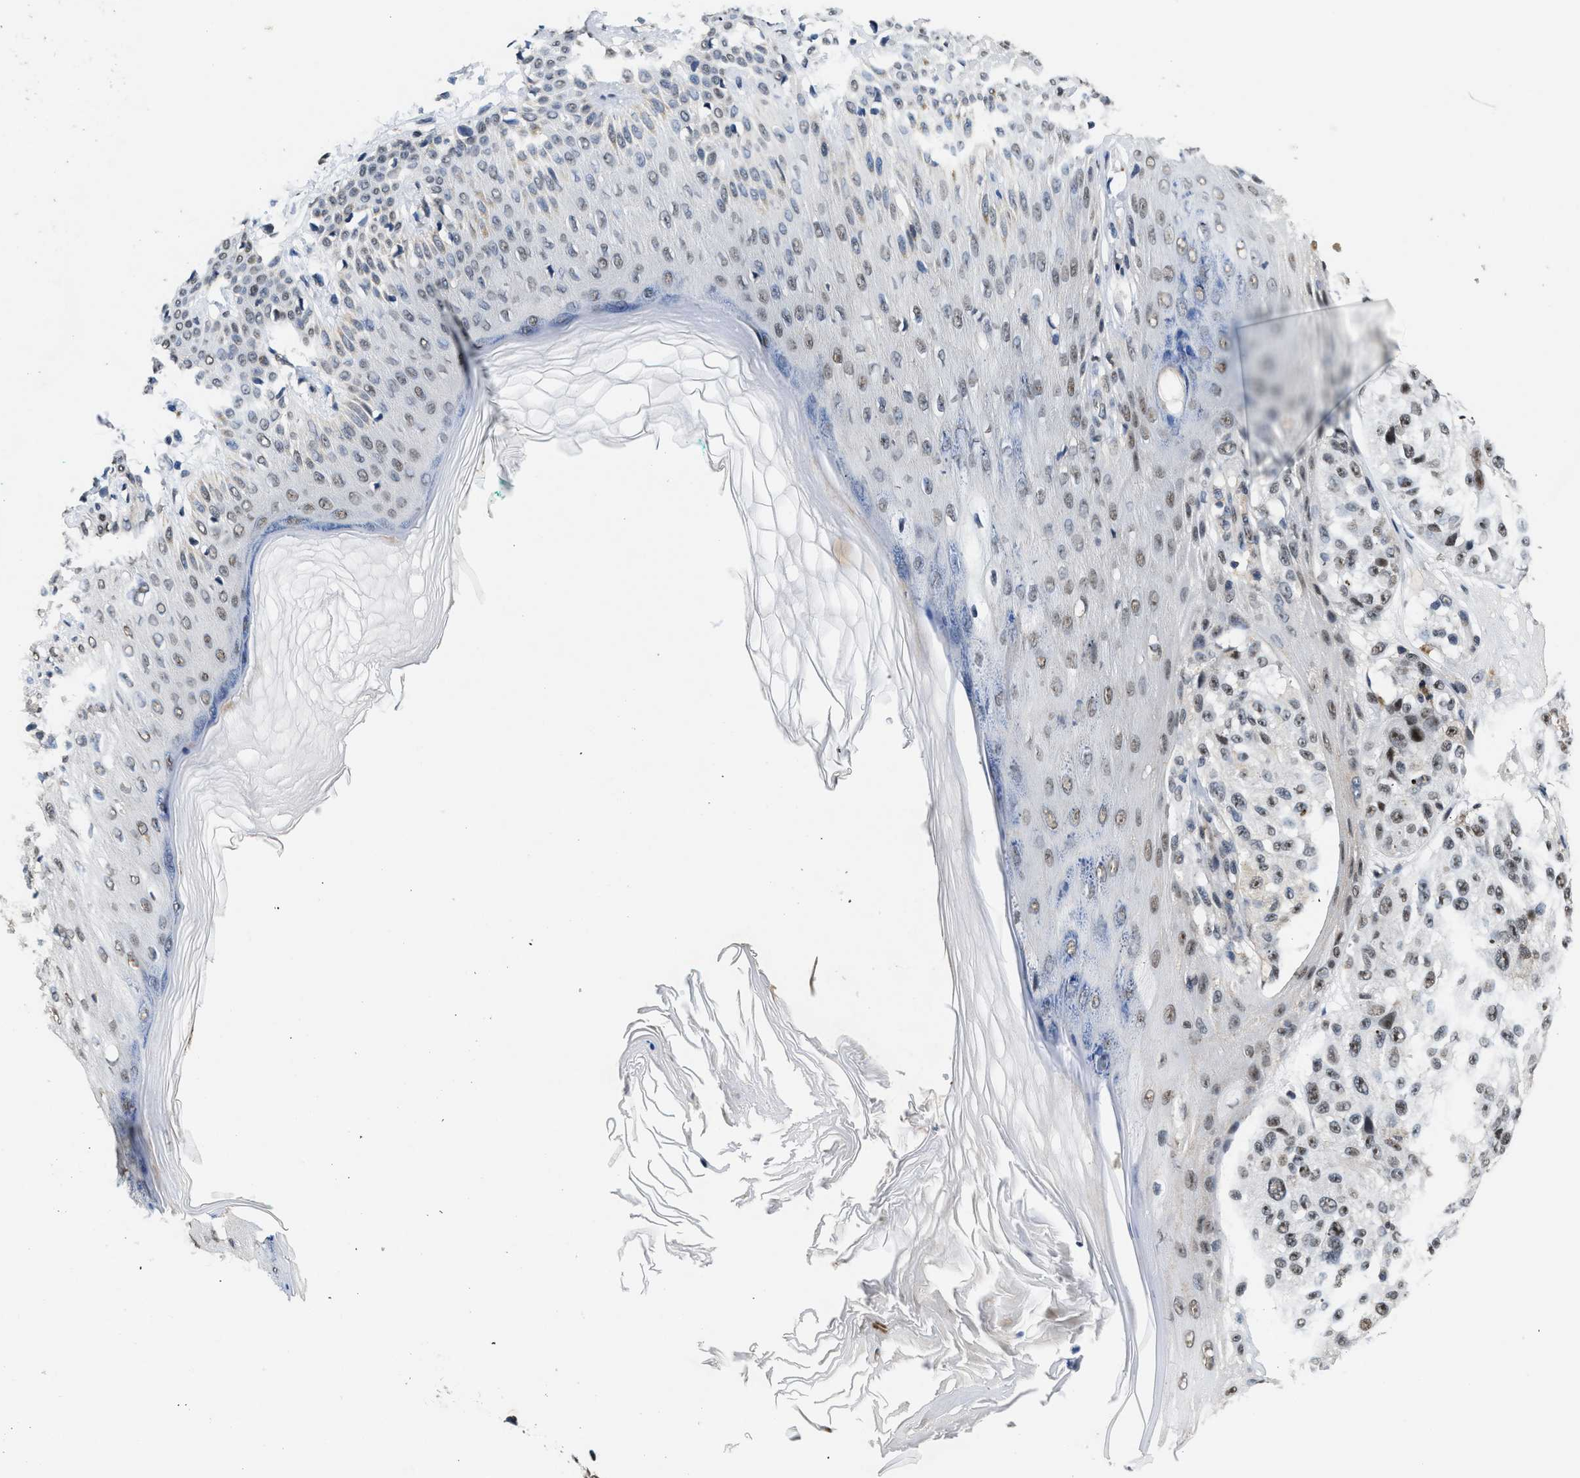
{"staining": {"intensity": "weak", "quantity": "25%-75%", "location": "nuclear"}, "tissue": "melanoma", "cell_type": "Tumor cells", "image_type": "cancer", "snomed": [{"axis": "morphology", "description": "Malignant melanoma, NOS"}, {"axis": "topography", "description": "Skin"}], "caption": "High-magnification brightfield microscopy of melanoma stained with DAB (3,3'-diaminobenzidine) (brown) and counterstained with hematoxylin (blue). tumor cells exhibit weak nuclear staining is seen in about25%-75% of cells.", "gene": "SUPT16H", "patient": {"sex": "female", "age": 46}}